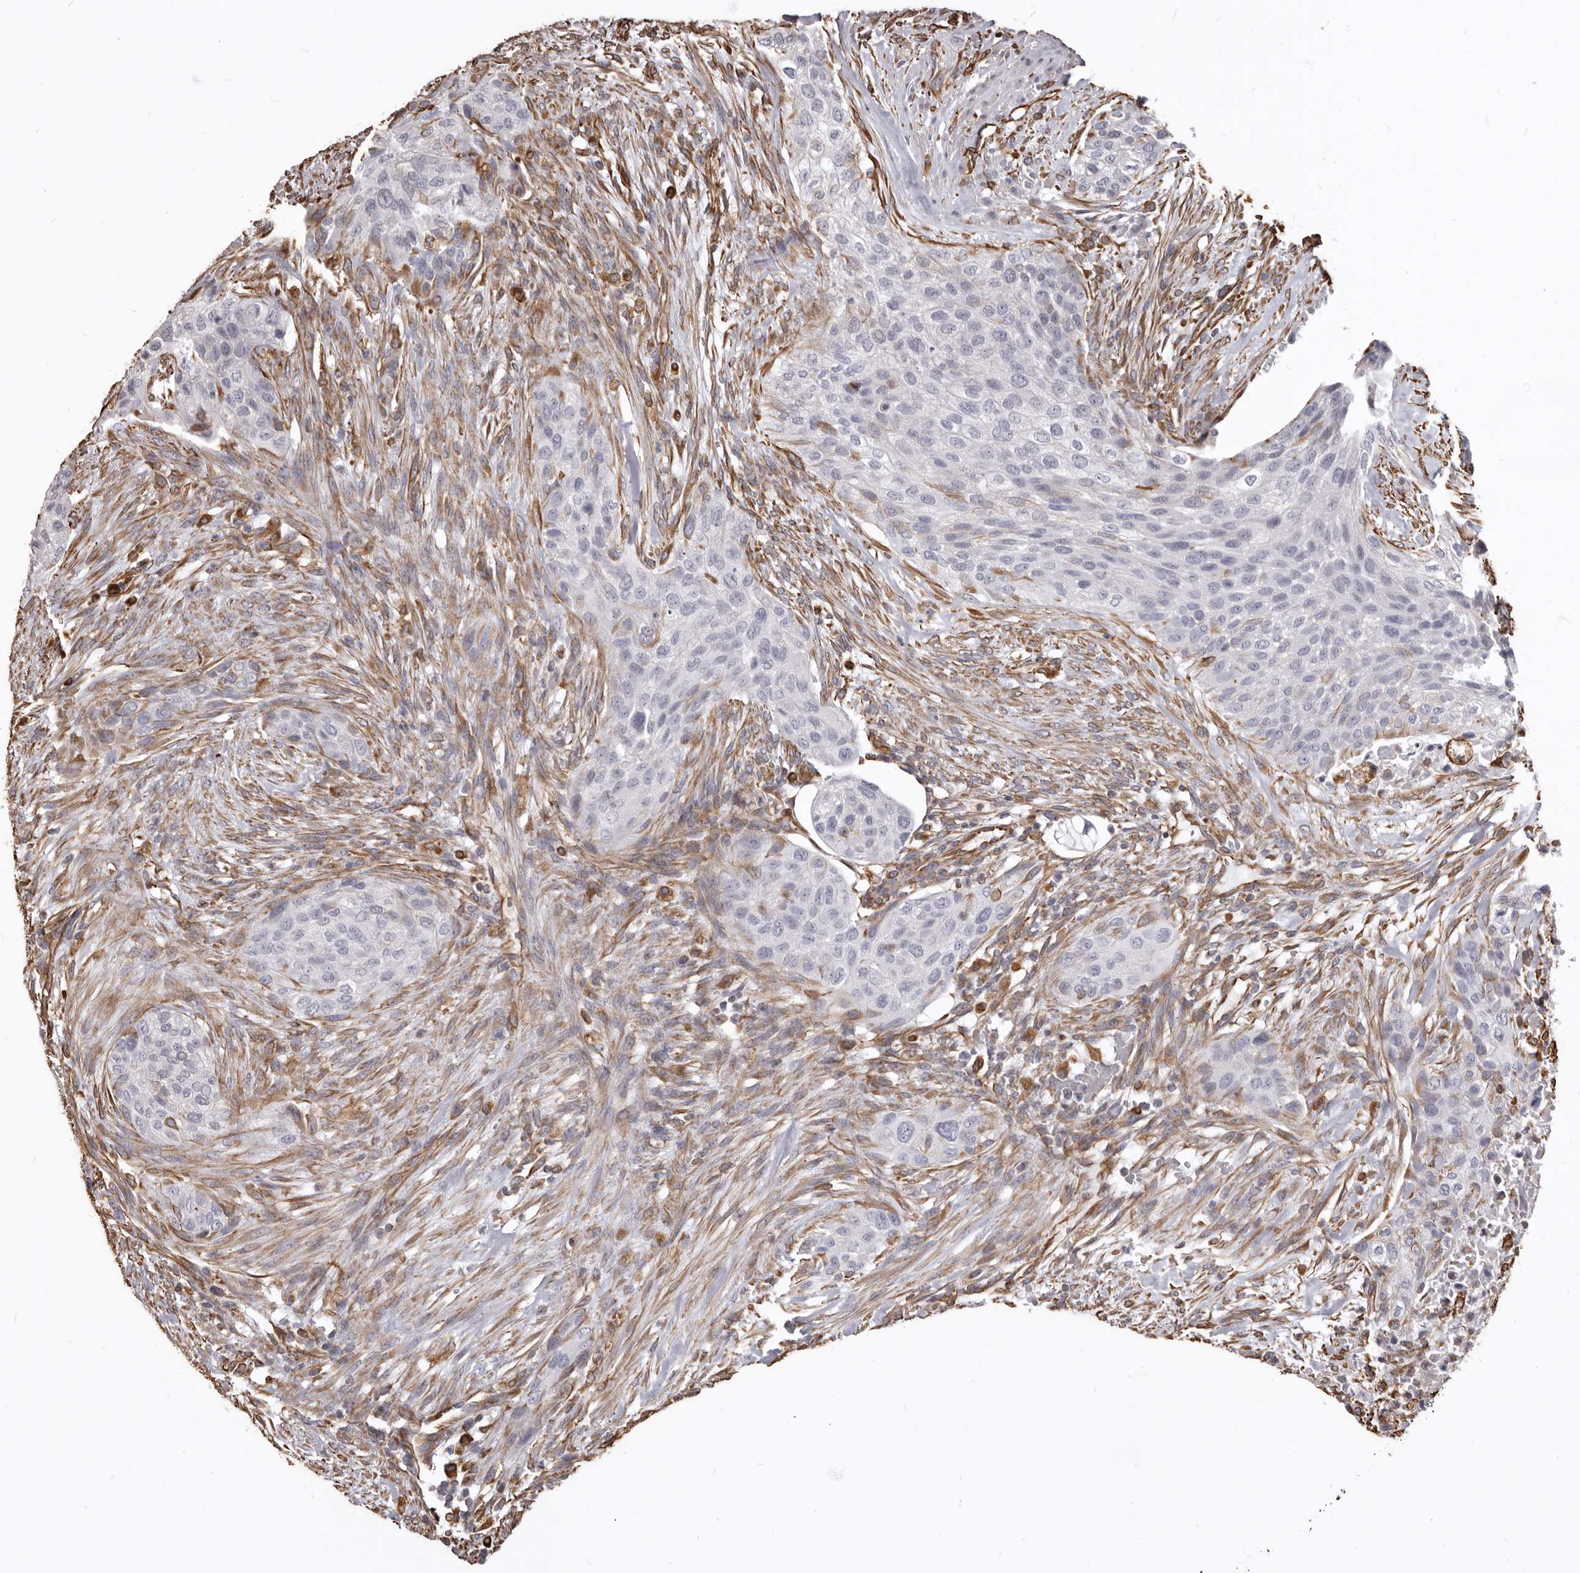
{"staining": {"intensity": "weak", "quantity": "<25%", "location": "cytoplasmic/membranous"}, "tissue": "urothelial cancer", "cell_type": "Tumor cells", "image_type": "cancer", "snomed": [{"axis": "morphology", "description": "Urothelial carcinoma, High grade"}, {"axis": "topography", "description": "Urinary bladder"}], "caption": "This is a histopathology image of IHC staining of urothelial cancer, which shows no staining in tumor cells.", "gene": "MTURN", "patient": {"sex": "male", "age": 35}}